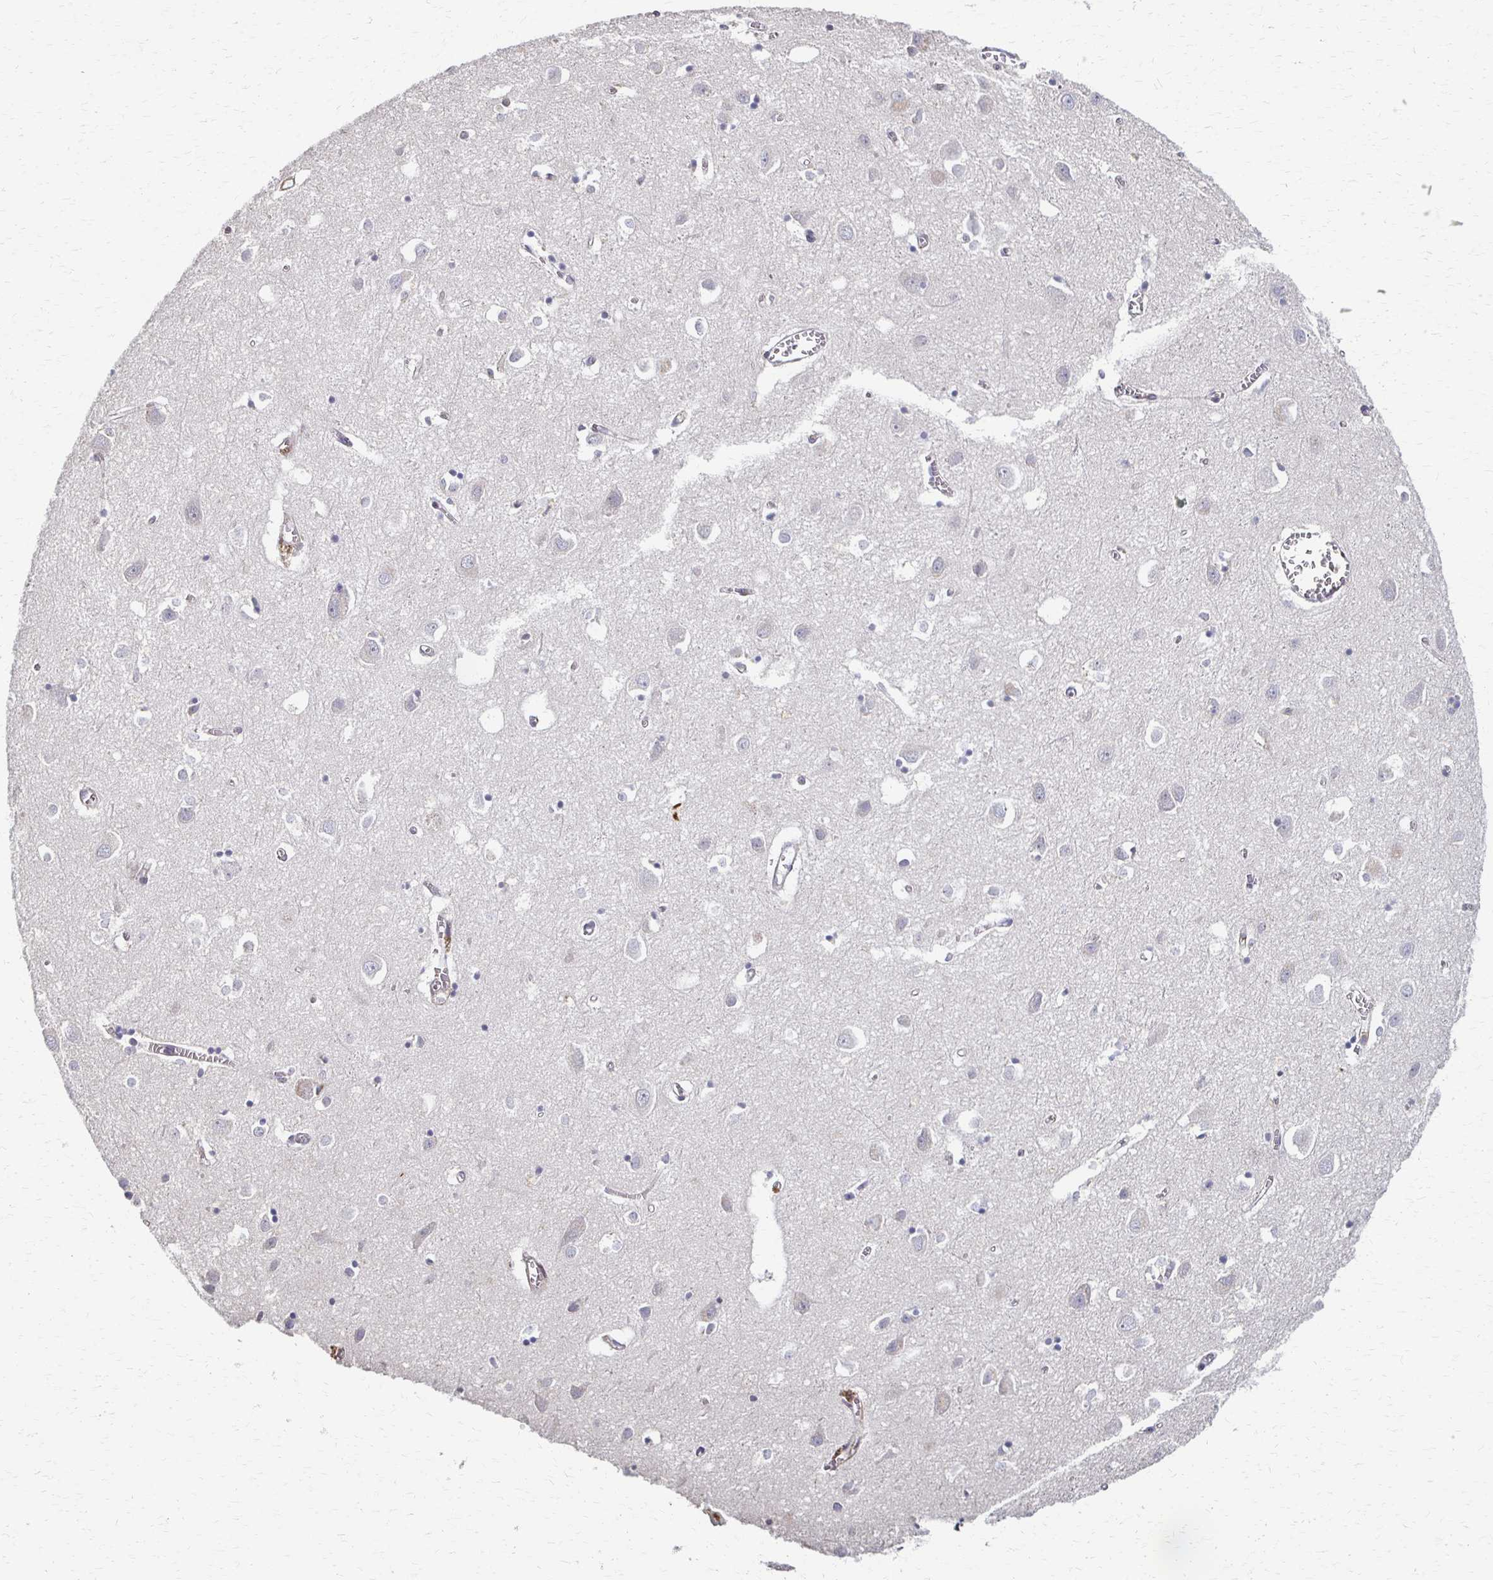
{"staining": {"intensity": "weak", "quantity": "25%-75%", "location": "cytoplasmic/membranous"}, "tissue": "cerebral cortex", "cell_type": "Endothelial cells", "image_type": "normal", "snomed": [{"axis": "morphology", "description": "Normal tissue, NOS"}, {"axis": "topography", "description": "Cerebral cortex"}], "caption": "High-magnification brightfield microscopy of normal cerebral cortex stained with DAB (brown) and counterstained with hematoxylin (blue). endothelial cells exhibit weak cytoplasmic/membranous positivity is appreciated in about25%-75% of cells. Immunohistochemistry stains the protein in brown and the nuclei are stained blue.", "gene": "C1QTNF7", "patient": {"sex": "male", "age": 70}}